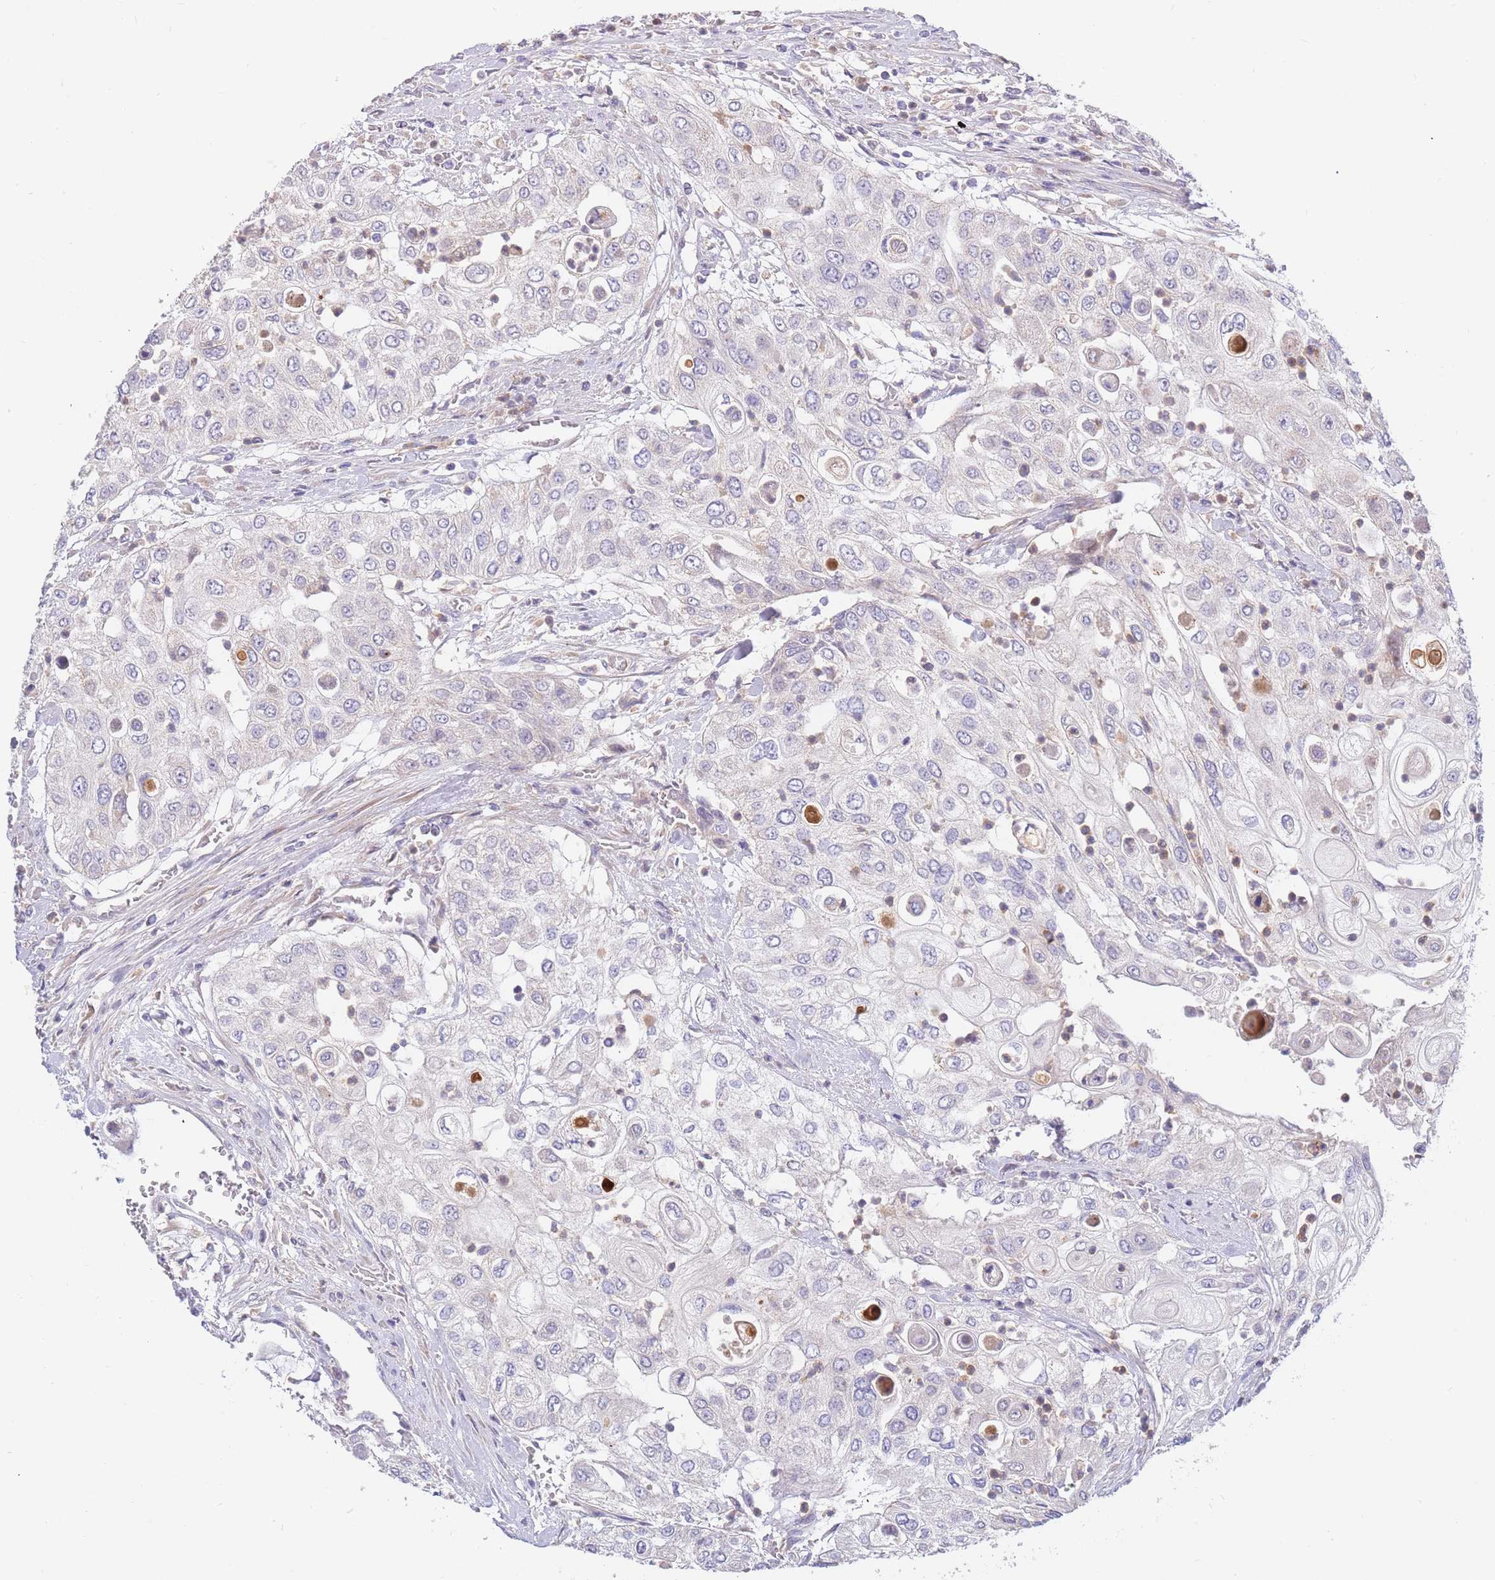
{"staining": {"intensity": "negative", "quantity": "none", "location": "none"}, "tissue": "urothelial cancer", "cell_type": "Tumor cells", "image_type": "cancer", "snomed": [{"axis": "morphology", "description": "Urothelial carcinoma, High grade"}, {"axis": "topography", "description": "Urinary bladder"}], "caption": "This is a histopathology image of IHC staining of urothelial cancer, which shows no positivity in tumor cells.", "gene": "BORCS5", "patient": {"sex": "female", "age": 79}}